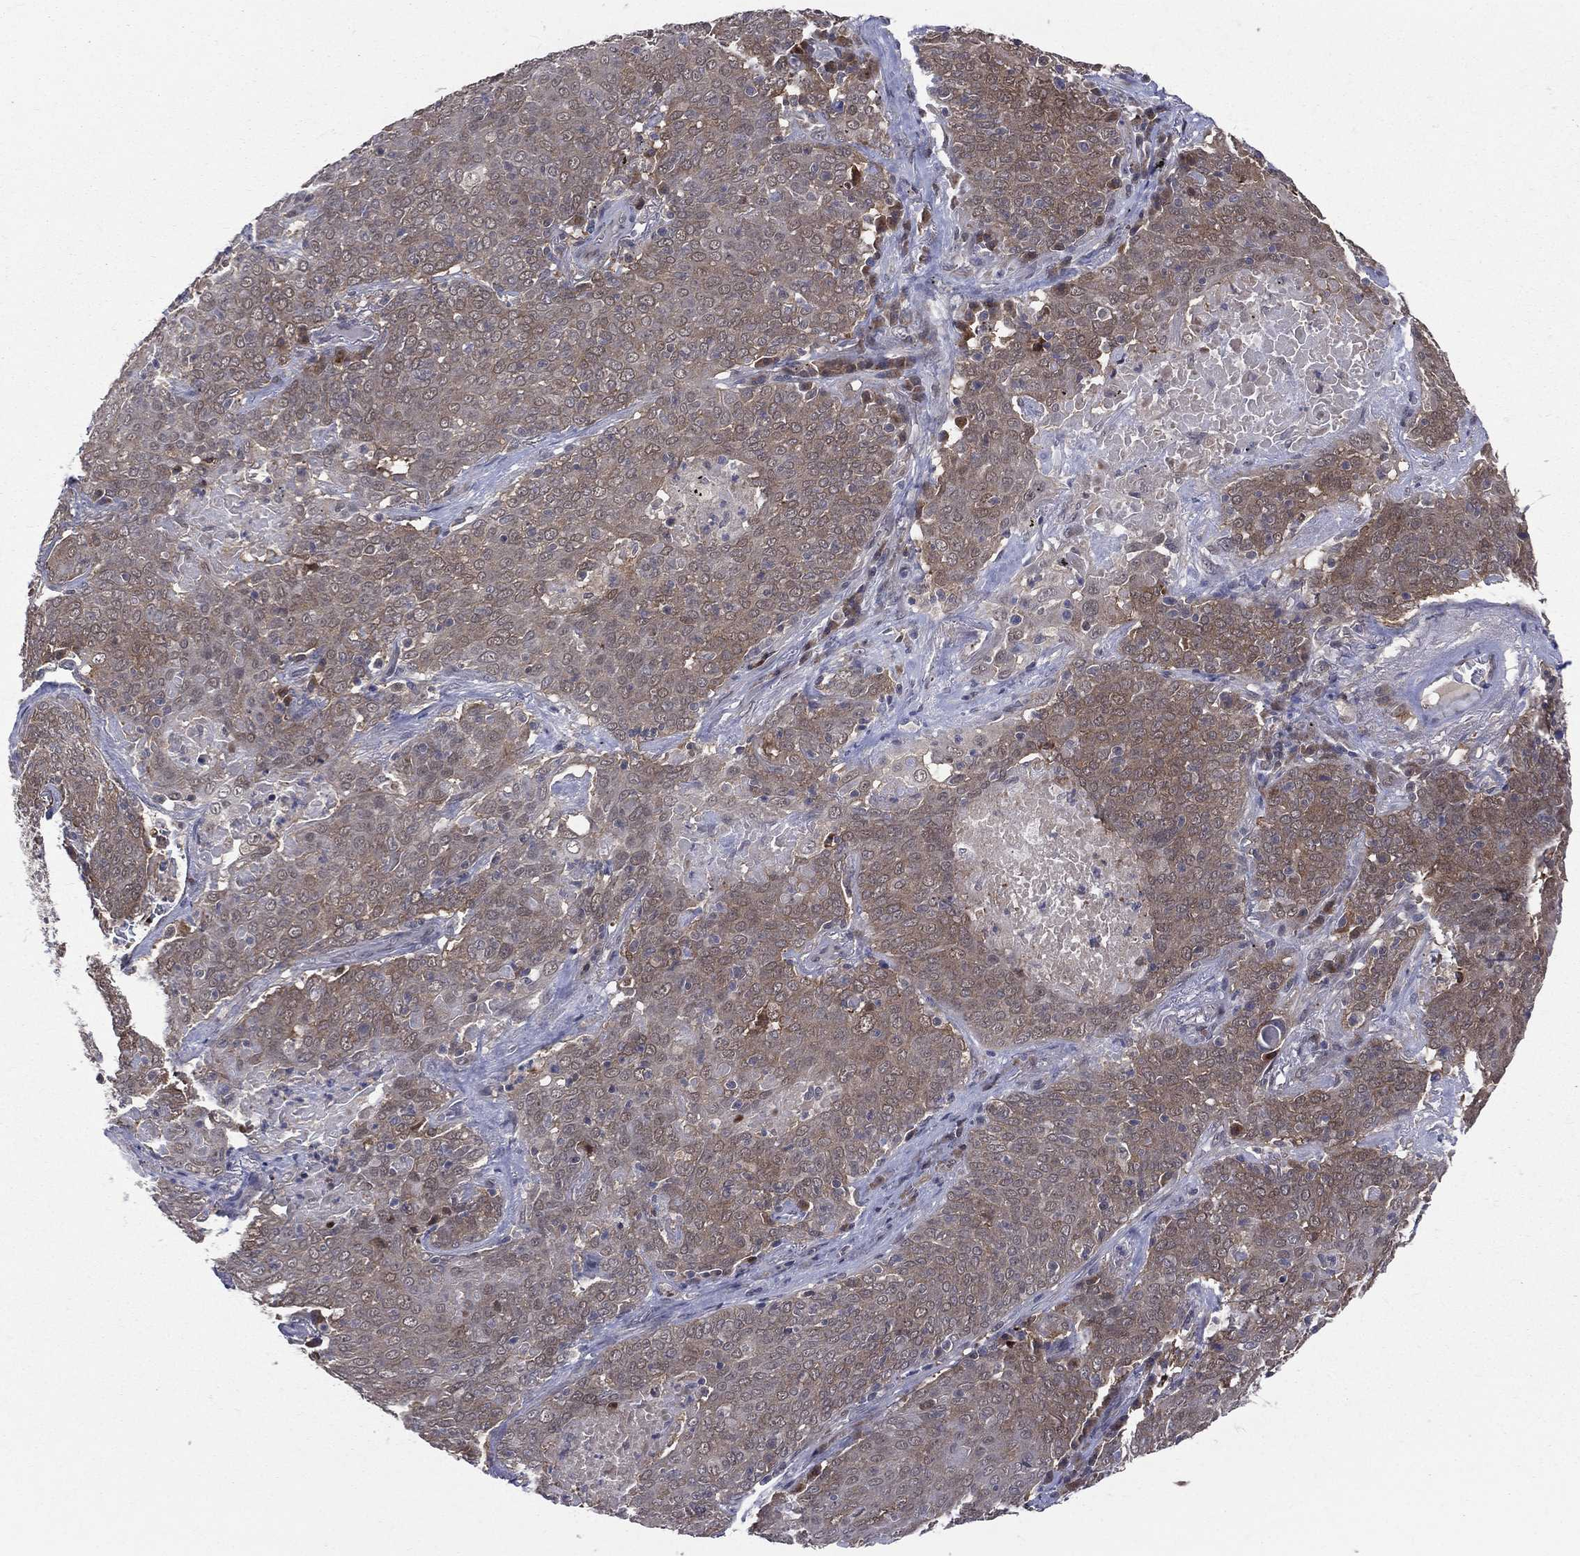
{"staining": {"intensity": "weak", "quantity": "25%-75%", "location": "cytoplasmic/membranous"}, "tissue": "lung cancer", "cell_type": "Tumor cells", "image_type": "cancer", "snomed": [{"axis": "morphology", "description": "Squamous cell carcinoma, NOS"}, {"axis": "topography", "description": "Lung"}], "caption": "Tumor cells demonstrate weak cytoplasmic/membranous staining in about 25%-75% of cells in squamous cell carcinoma (lung).", "gene": "DLG4", "patient": {"sex": "male", "age": 82}}